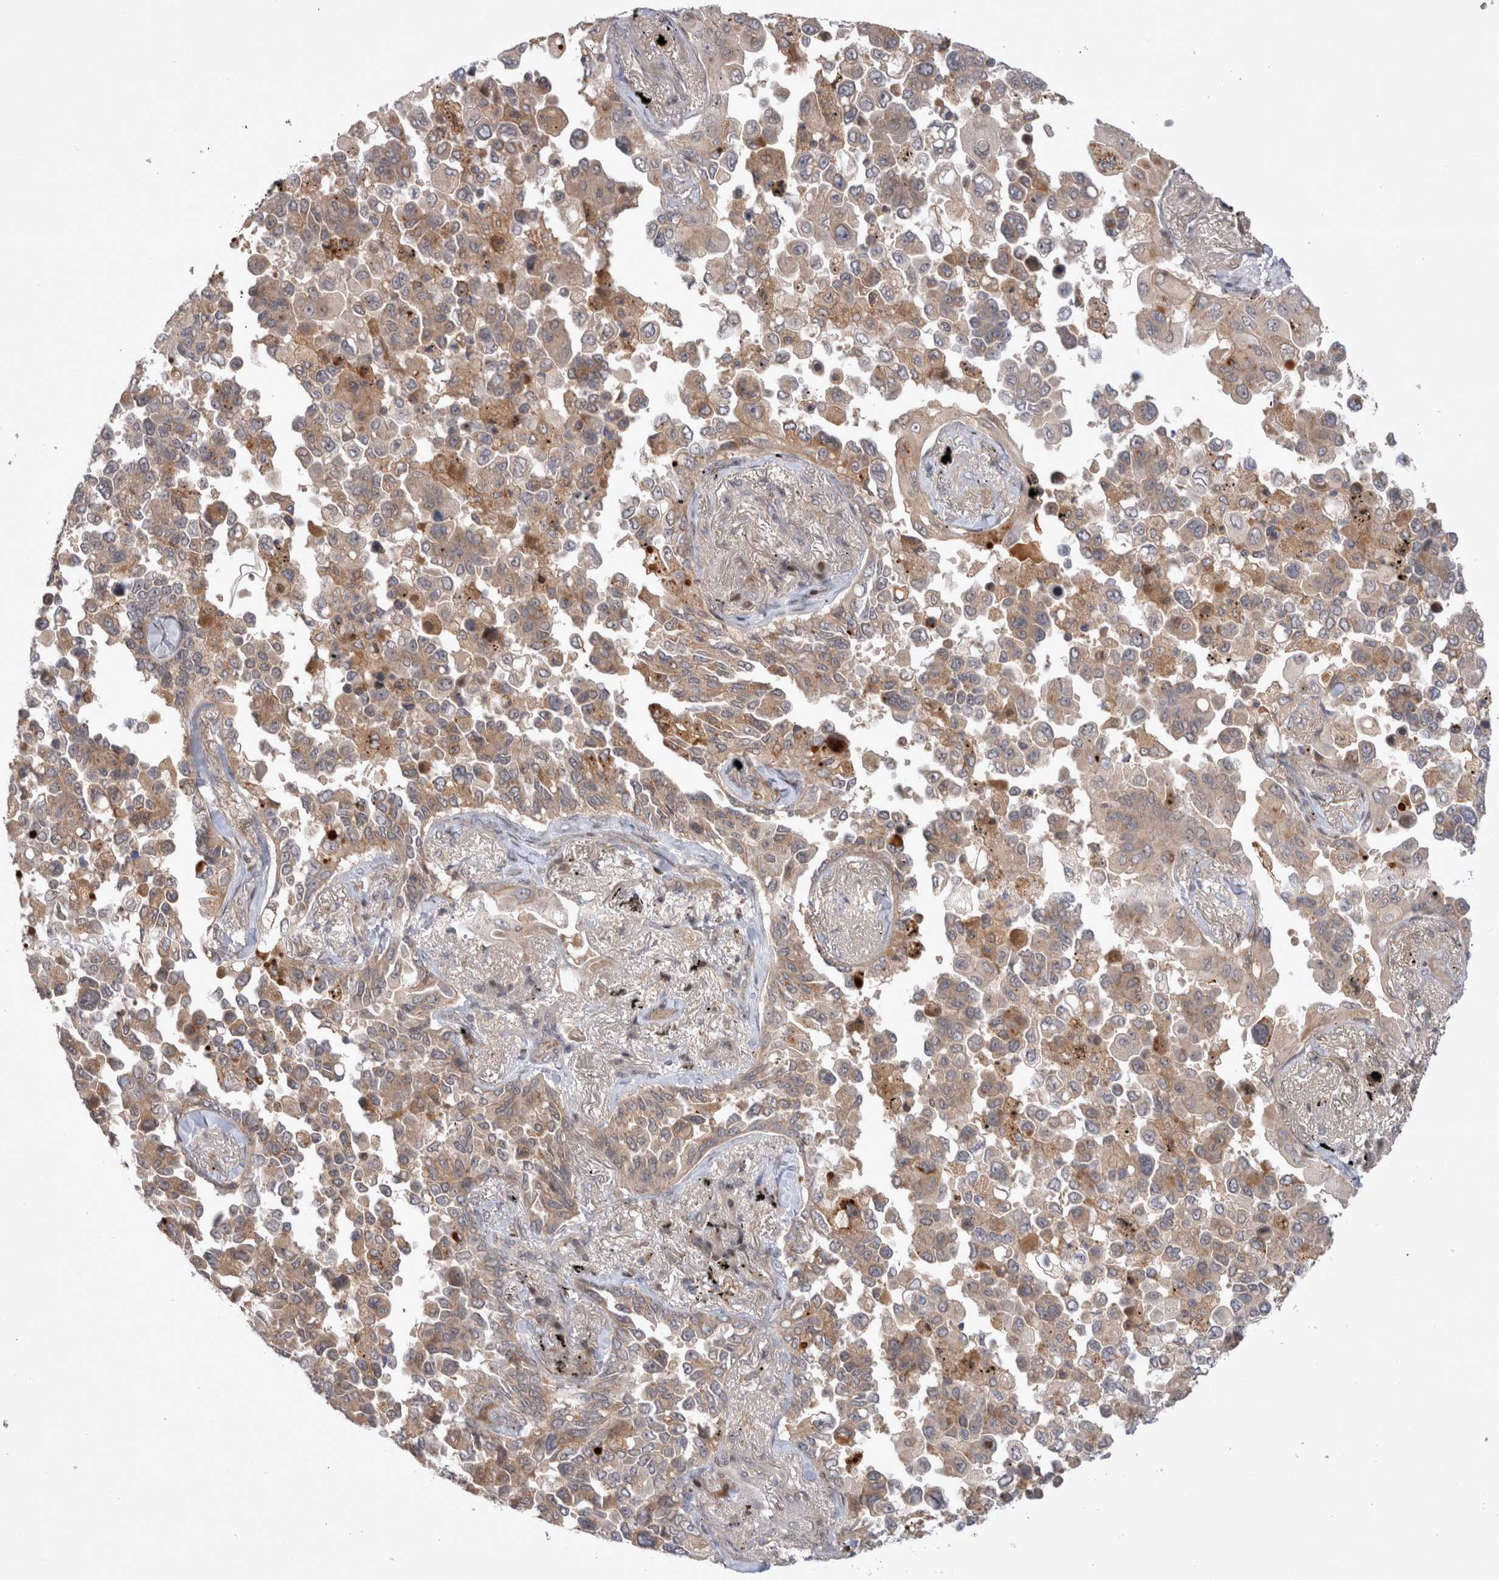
{"staining": {"intensity": "weak", "quantity": ">75%", "location": "cytoplasmic/membranous"}, "tissue": "lung cancer", "cell_type": "Tumor cells", "image_type": "cancer", "snomed": [{"axis": "morphology", "description": "Adenocarcinoma, NOS"}, {"axis": "topography", "description": "Lung"}], "caption": "Weak cytoplasmic/membranous positivity is present in approximately >75% of tumor cells in lung cancer. (Stains: DAB in brown, nuclei in blue, Microscopy: brightfield microscopy at high magnification).", "gene": "PLEKHM1", "patient": {"sex": "female", "age": 67}}